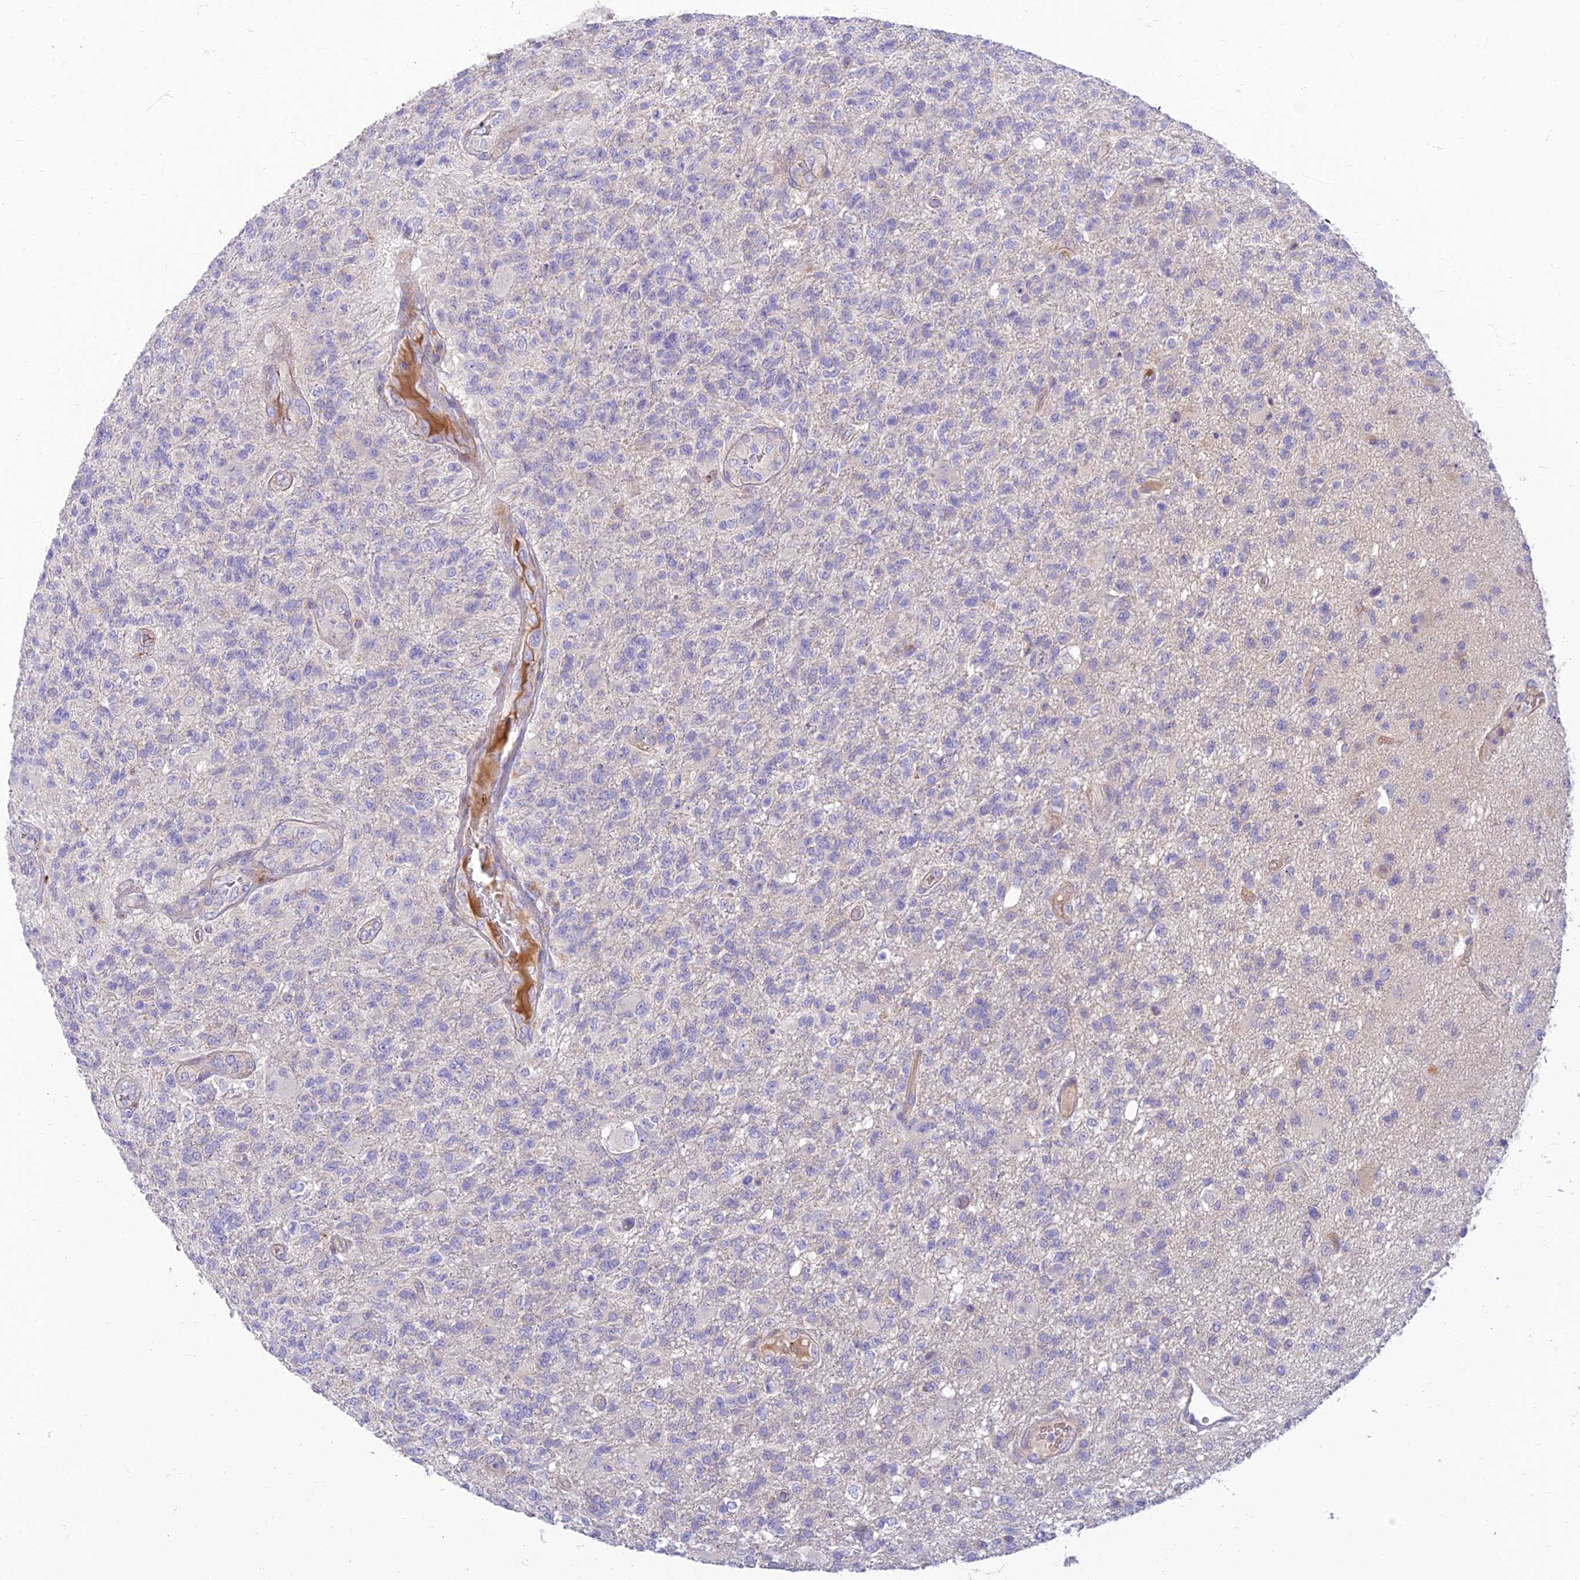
{"staining": {"intensity": "negative", "quantity": "none", "location": "none"}, "tissue": "glioma", "cell_type": "Tumor cells", "image_type": "cancer", "snomed": [{"axis": "morphology", "description": "Glioma, malignant, High grade"}, {"axis": "topography", "description": "Brain"}], "caption": "IHC histopathology image of neoplastic tissue: glioma stained with DAB (3,3'-diaminobenzidine) displays no significant protein positivity in tumor cells.", "gene": "CLIP4", "patient": {"sex": "male", "age": 56}}